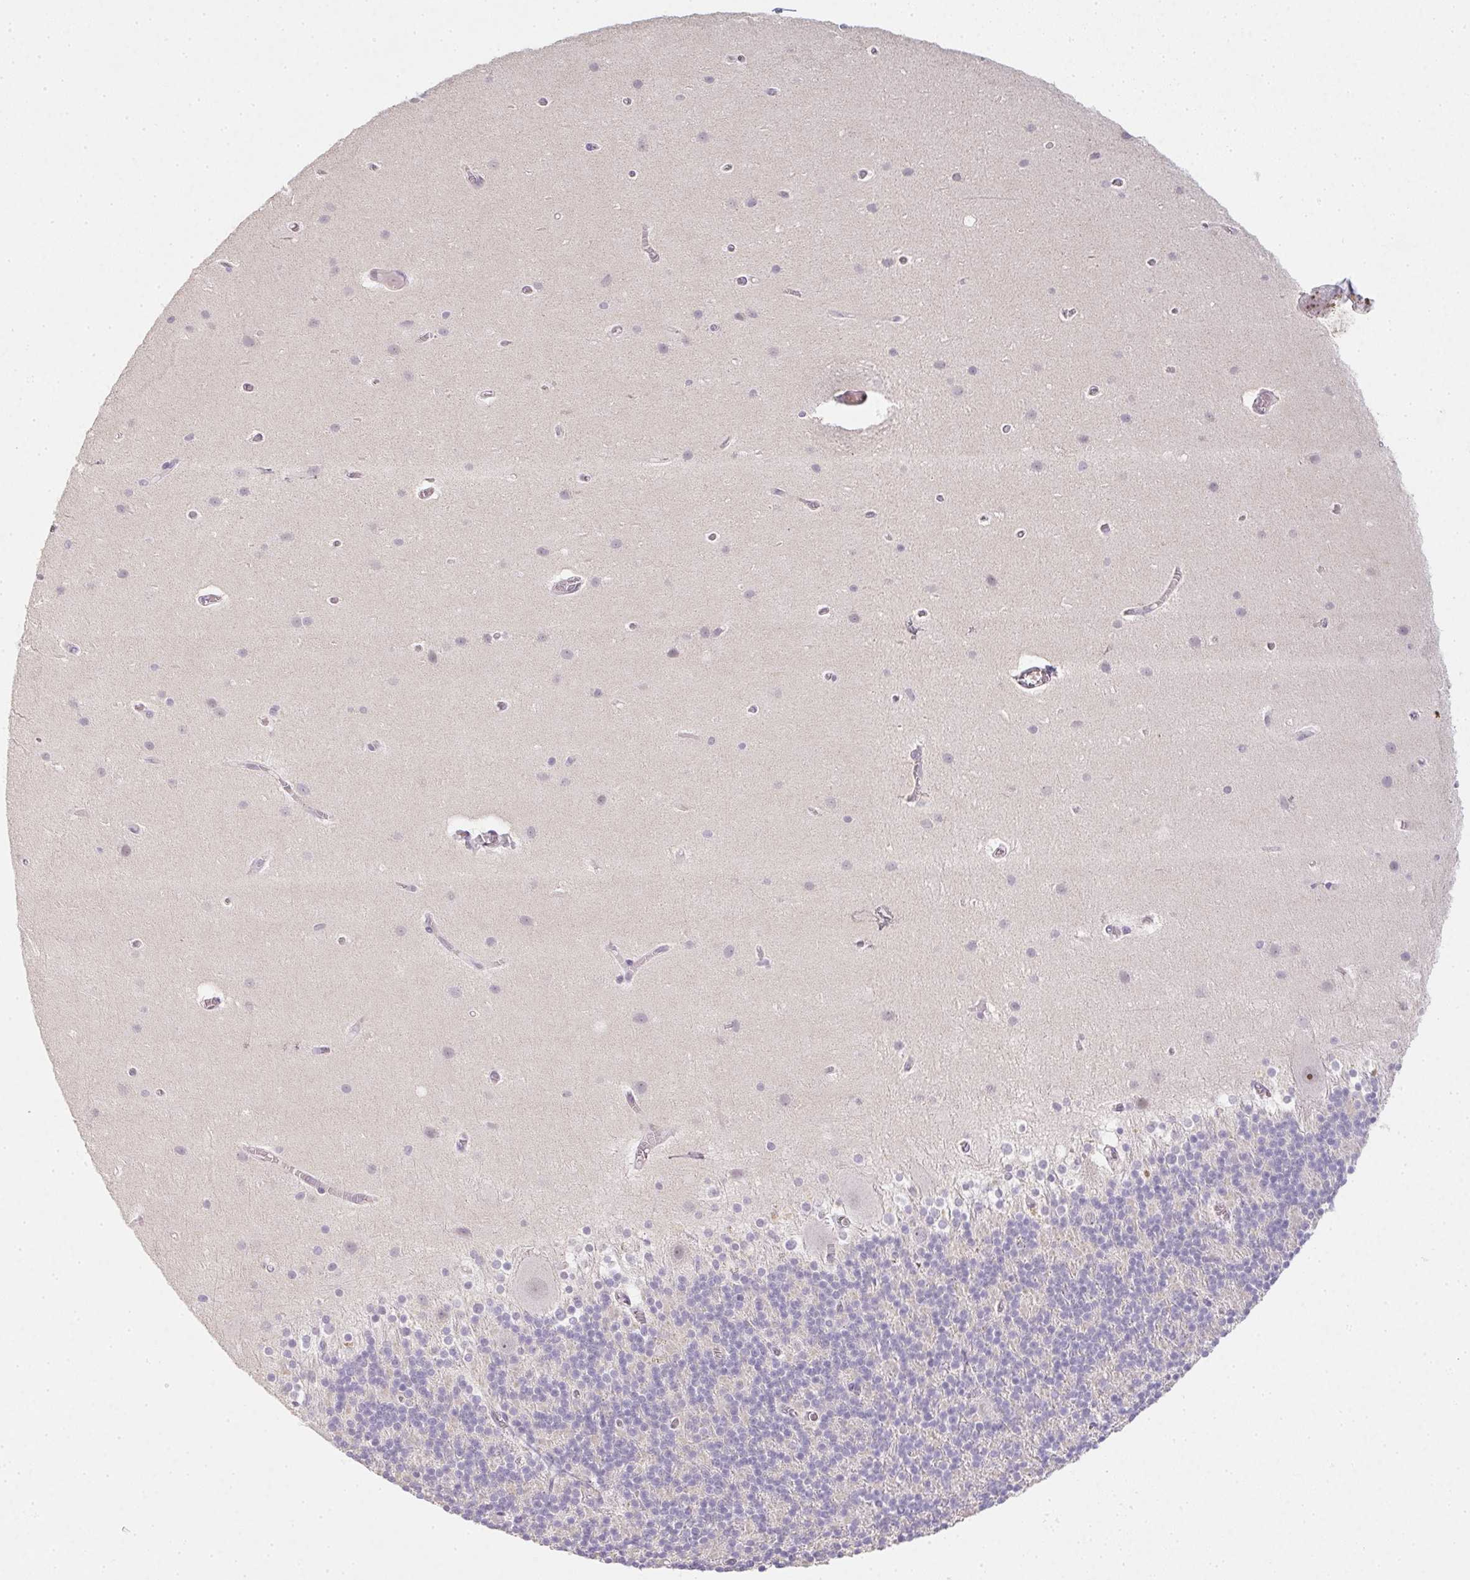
{"staining": {"intensity": "negative", "quantity": "none", "location": "none"}, "tissue": "cerebellum", "cell_type": "Cells in granular layer", "image_type": "normal", "snomed": [{"axis": "morphology", "description": "Normal tissue, NOS"}, {"axis": "topography", "description": "Cerebellum"}], "caption": "Image shows no protein expression in cells in granular layer of normal cerebellum. (Brightfield microscopy of DAB (3,3'-diaminobenzidine) immunohistochemistry (IHC) at high magnification).", "gene": "ZBBX", "patient": {"sex": "male", "age": 70}}